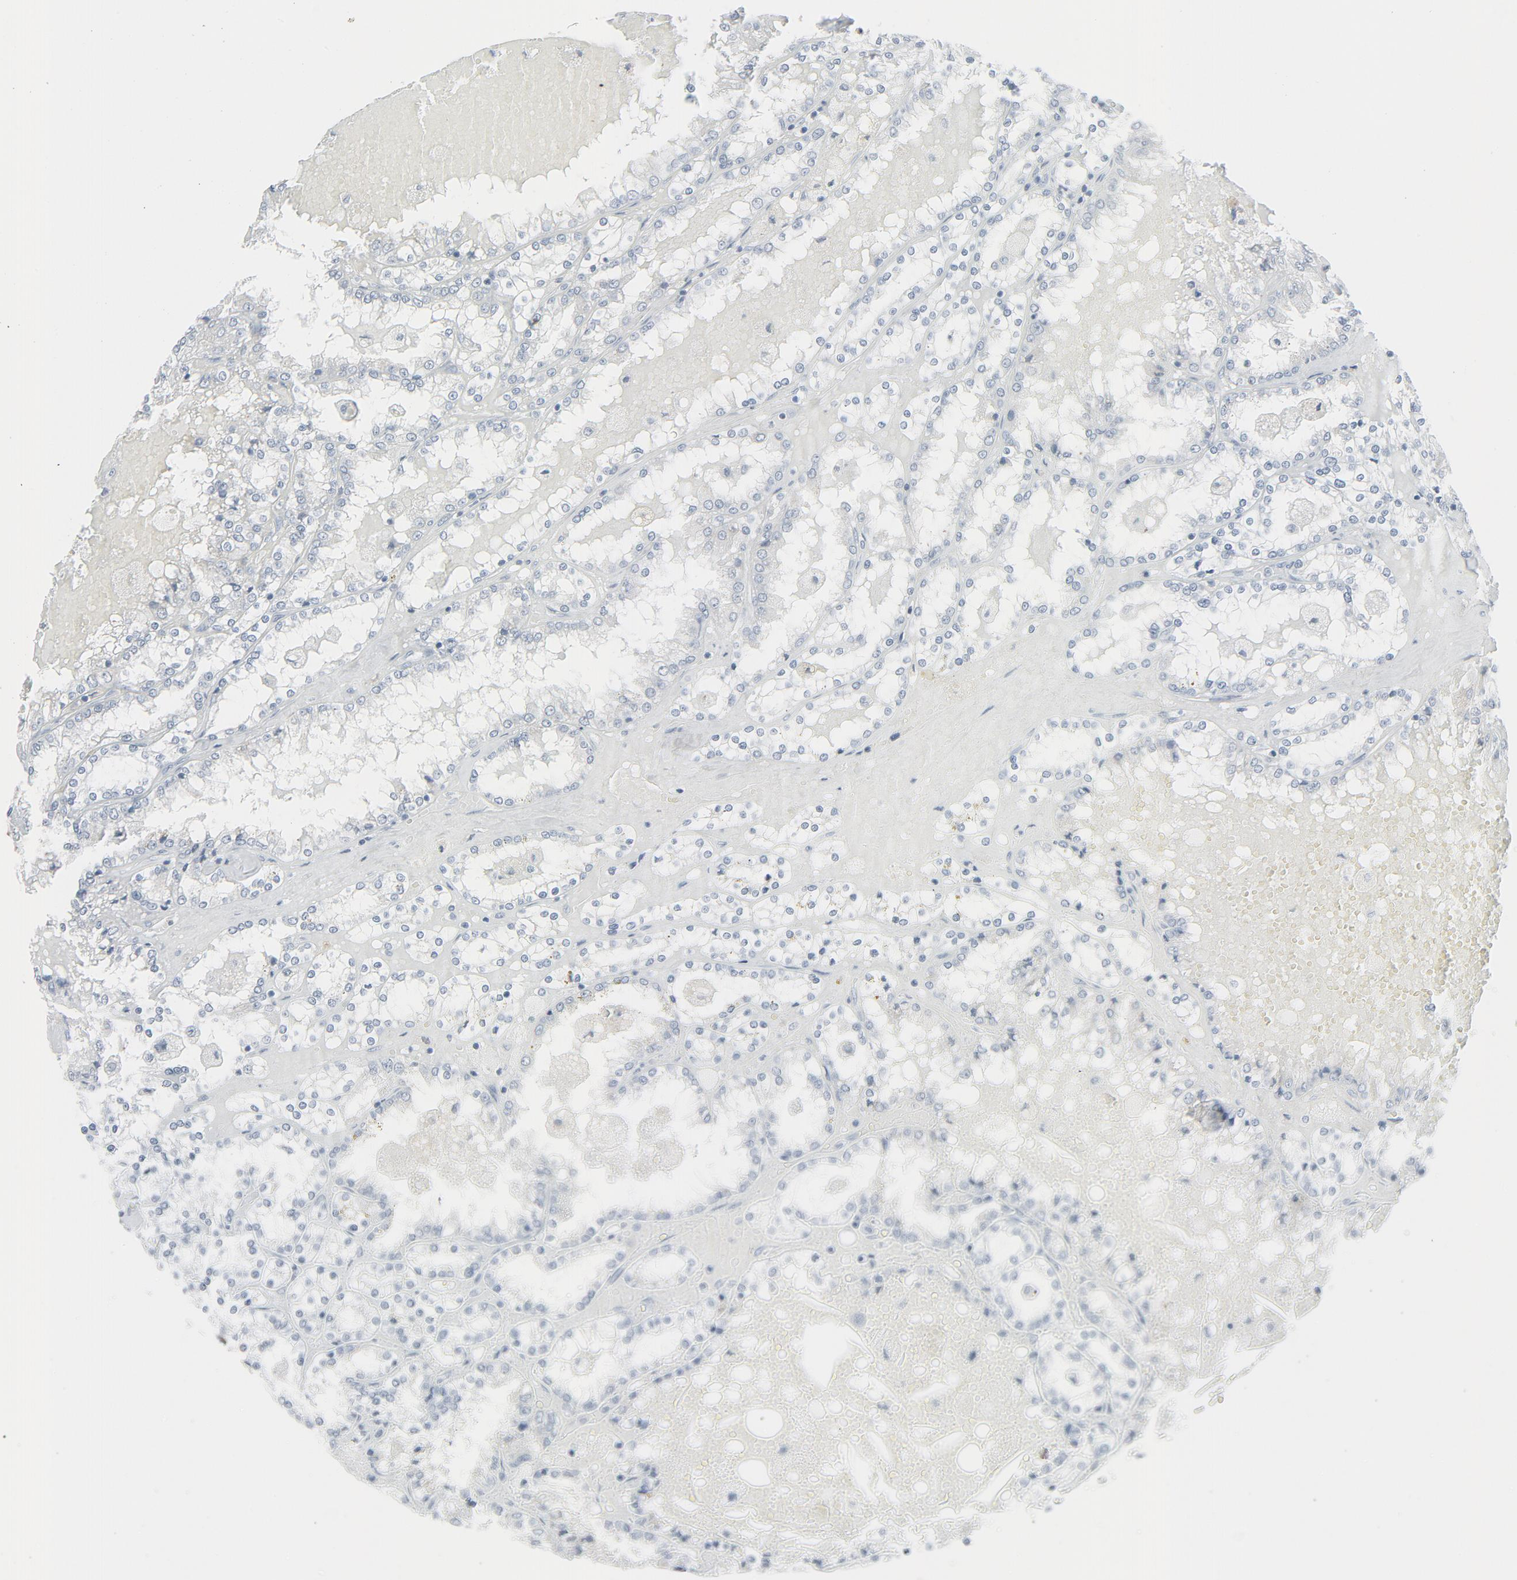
{"staining": {"intensity": "negative", "quantity": "none", "location": "none"}, "tissue": "renal cancer", "cell_type": "Tumor cells", "image_type": "cancer", "snomed": [{"axis": "morphology", "description": "Adenocarcinoma, NOS"}, {"axis": "topography", "description": "Kidney"}], "caption": "Renal cancer (adenocarcinoma) was stained to show a protein in brown. There is no significant staining in tumor cells.", "gene": "FGFR3", "patient": {"sex": "female", "age": 56}}